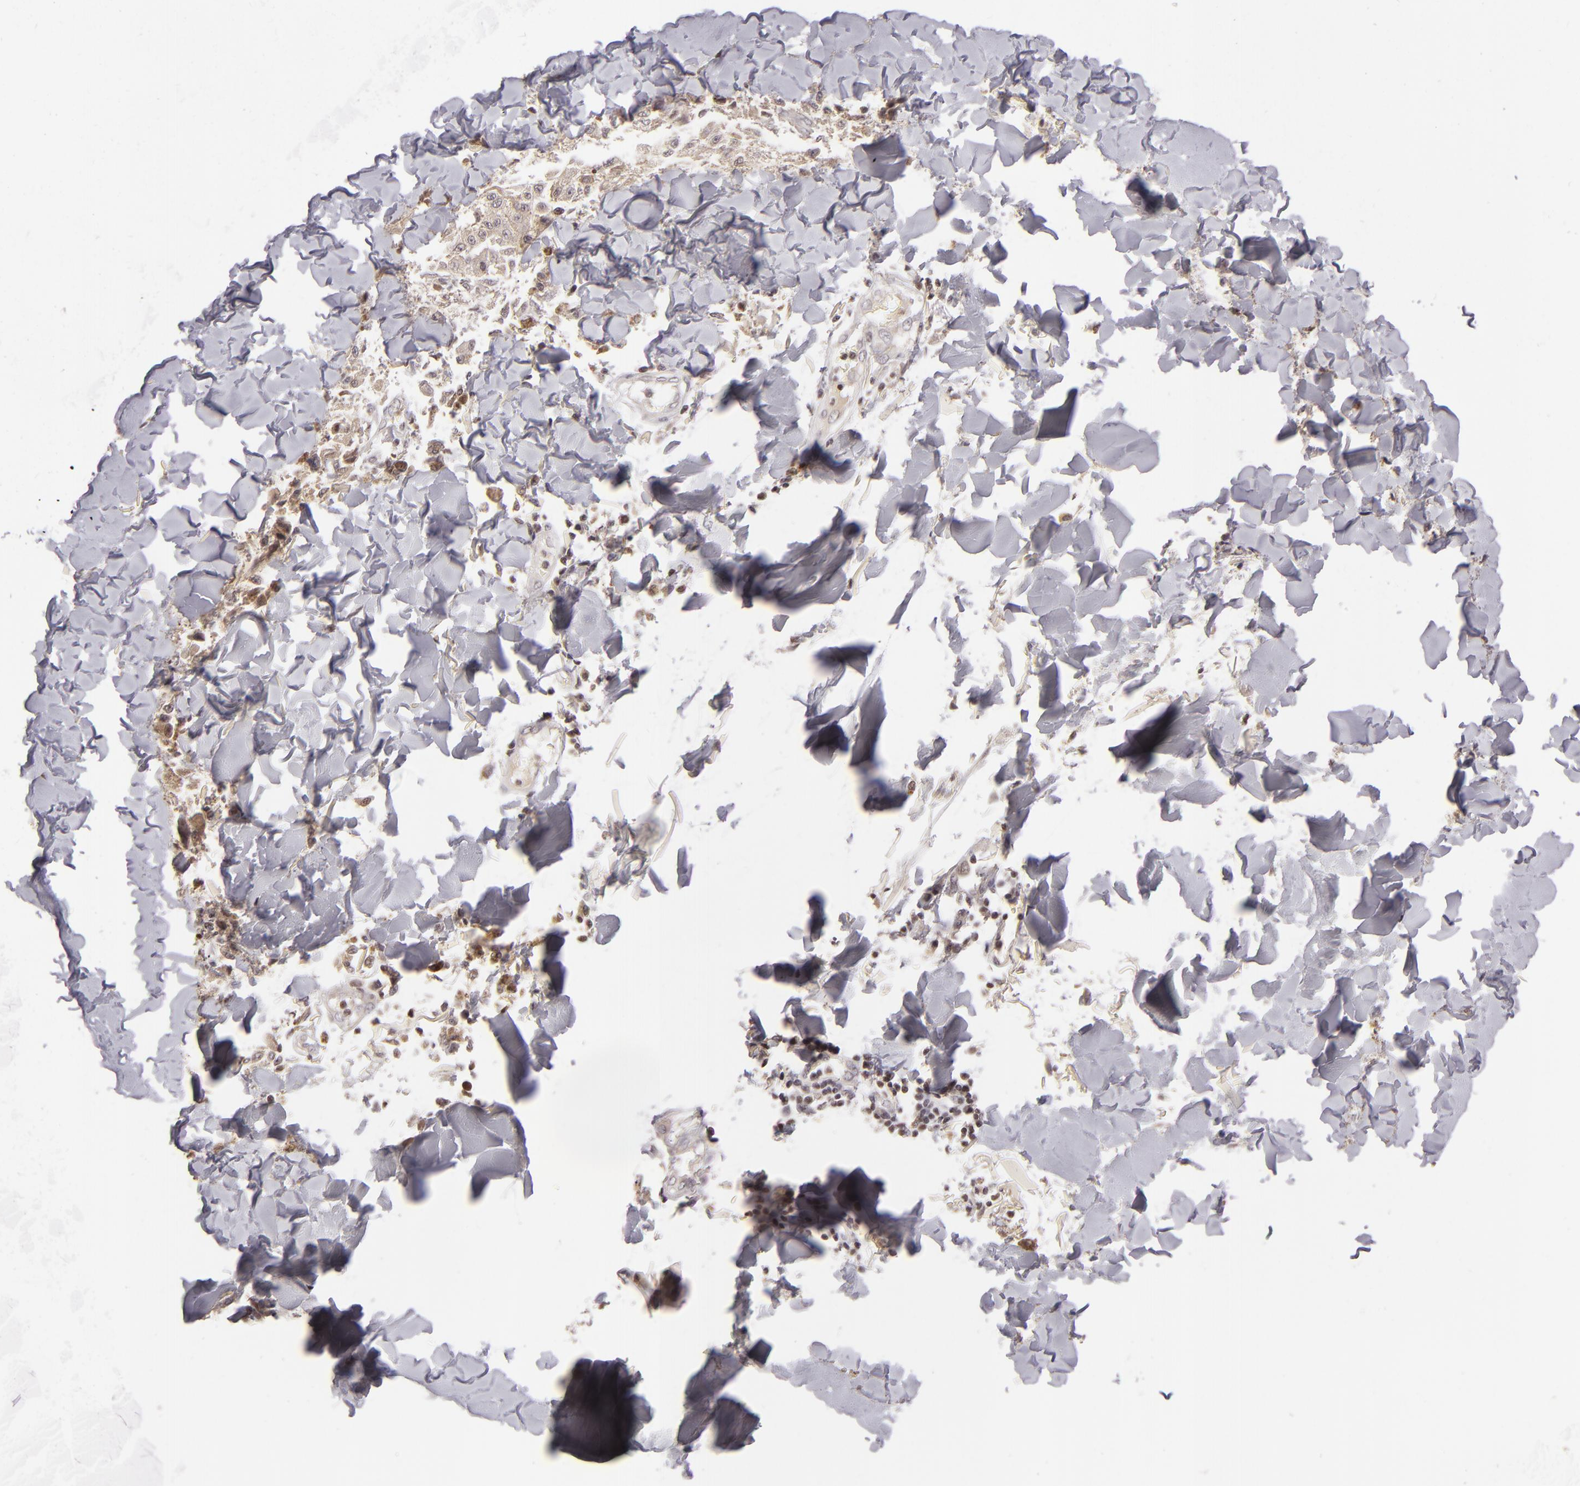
{"staining": {"intensity": "negative", "quantity": "none", "location": "none"}, "tissue": "melanoma", "cell_type": "Tumor cells", "image_type": "cancer", "snomed": [{"axis": "morphology", "description": "Malignant melanoma, NOS"}, {"axis": "topography", "description": "Skin"}], "caption": "IHC of human malignant melanoma shows no expression in tumor cells.", "gene": "AKAP6", "patient": {"sex": "female", "age": 64}}